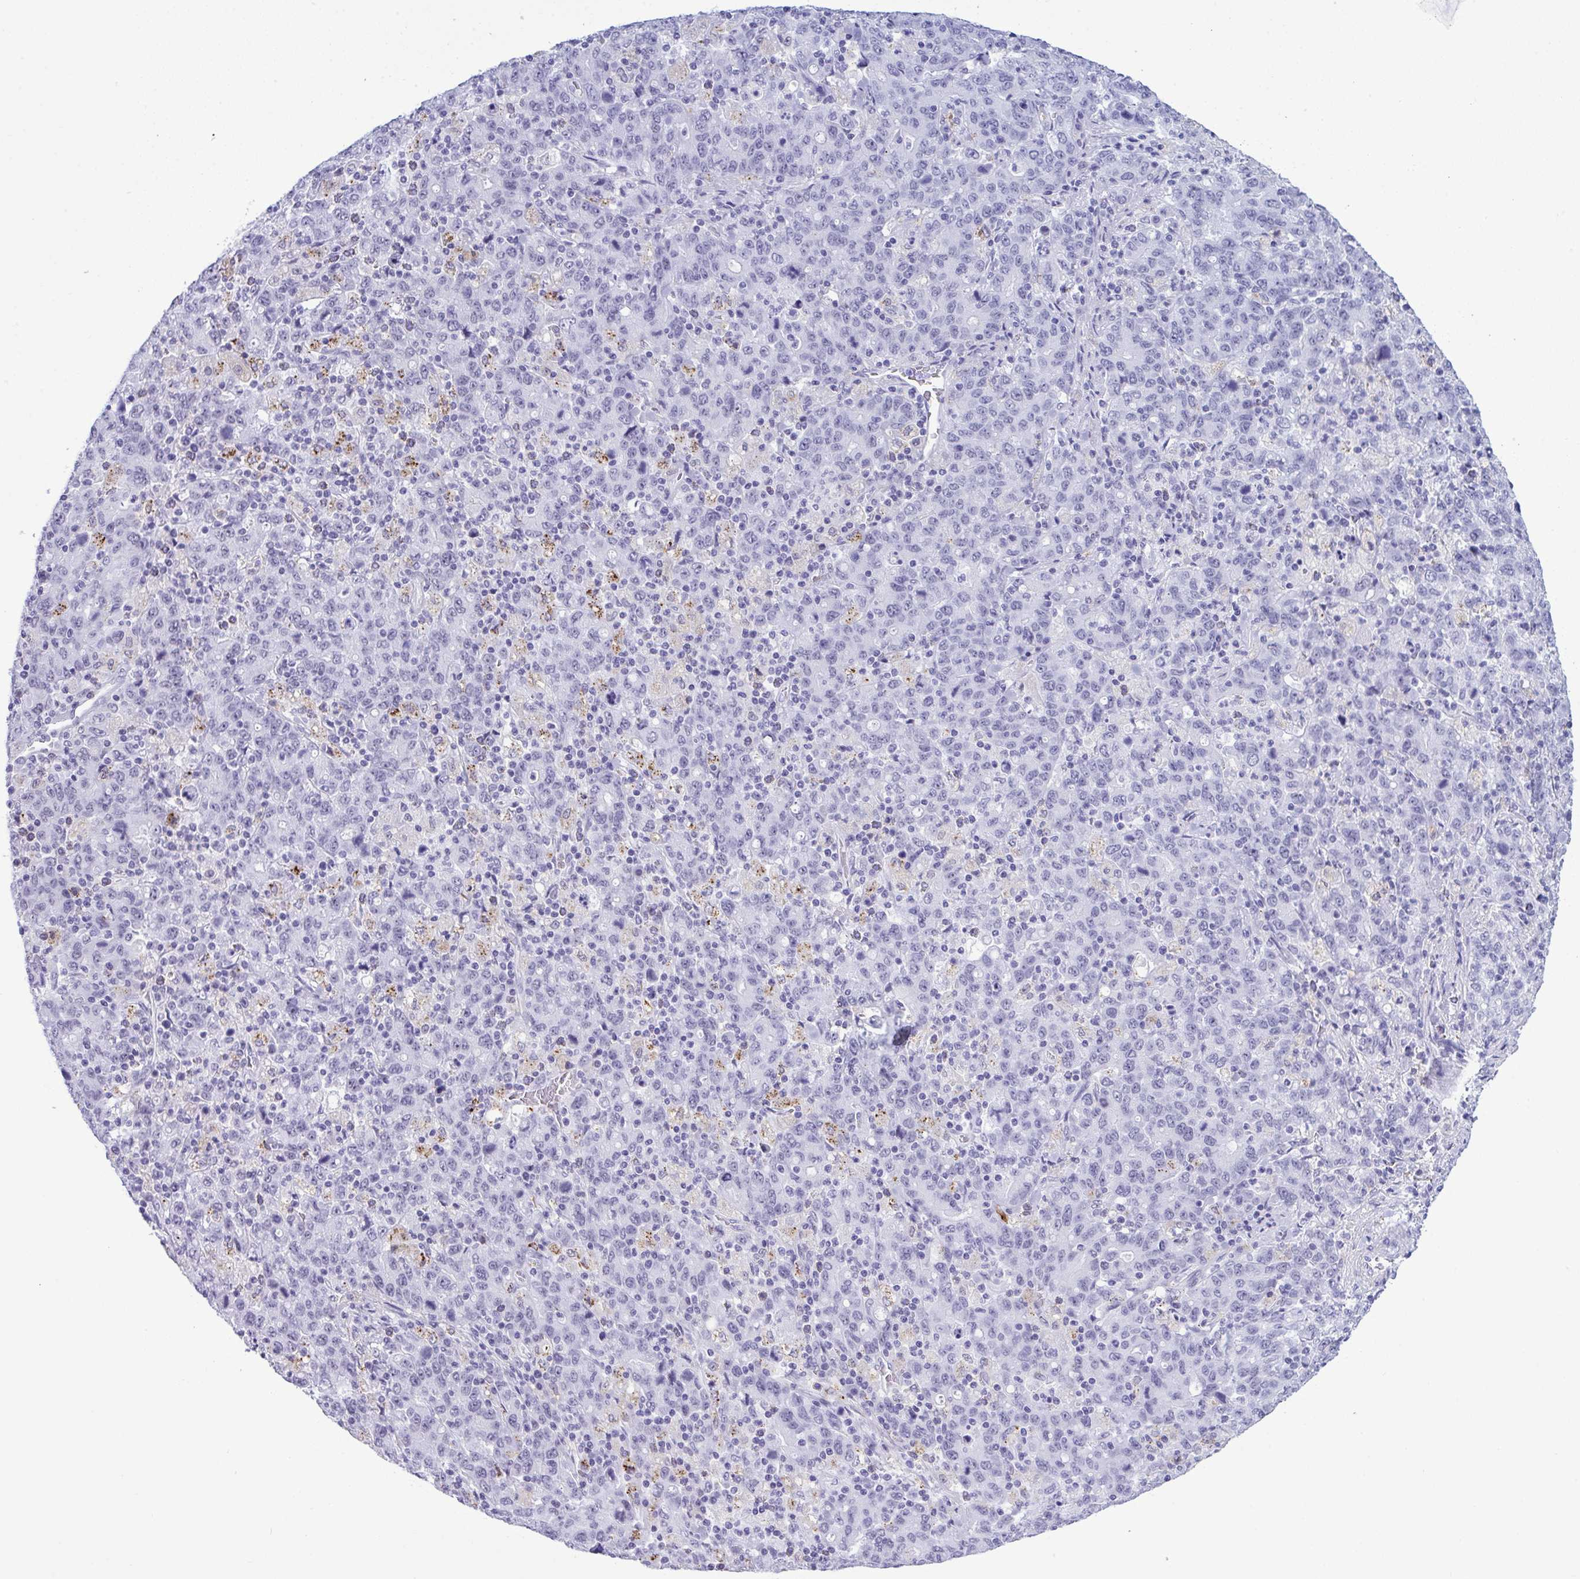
{"staining": {"intensity": "negative", "quantity": "none", "location": "none"}, "tissue": "stomach cancer", "cell_type": "Tumor cells", "image_type": "cancer", "snomed": [{"axis": "morphology", "description": "Adenocarcinoma, NOS"}, {"axis": "topography", "description": "Stomach, upper"}], "caption": "Stomach cancer stained for a protein using immunohistochemistry (IHC) demonstrates no staining tumor cells.", "gene": "ELN", "patient": {"sex": "male", "age": 69}}